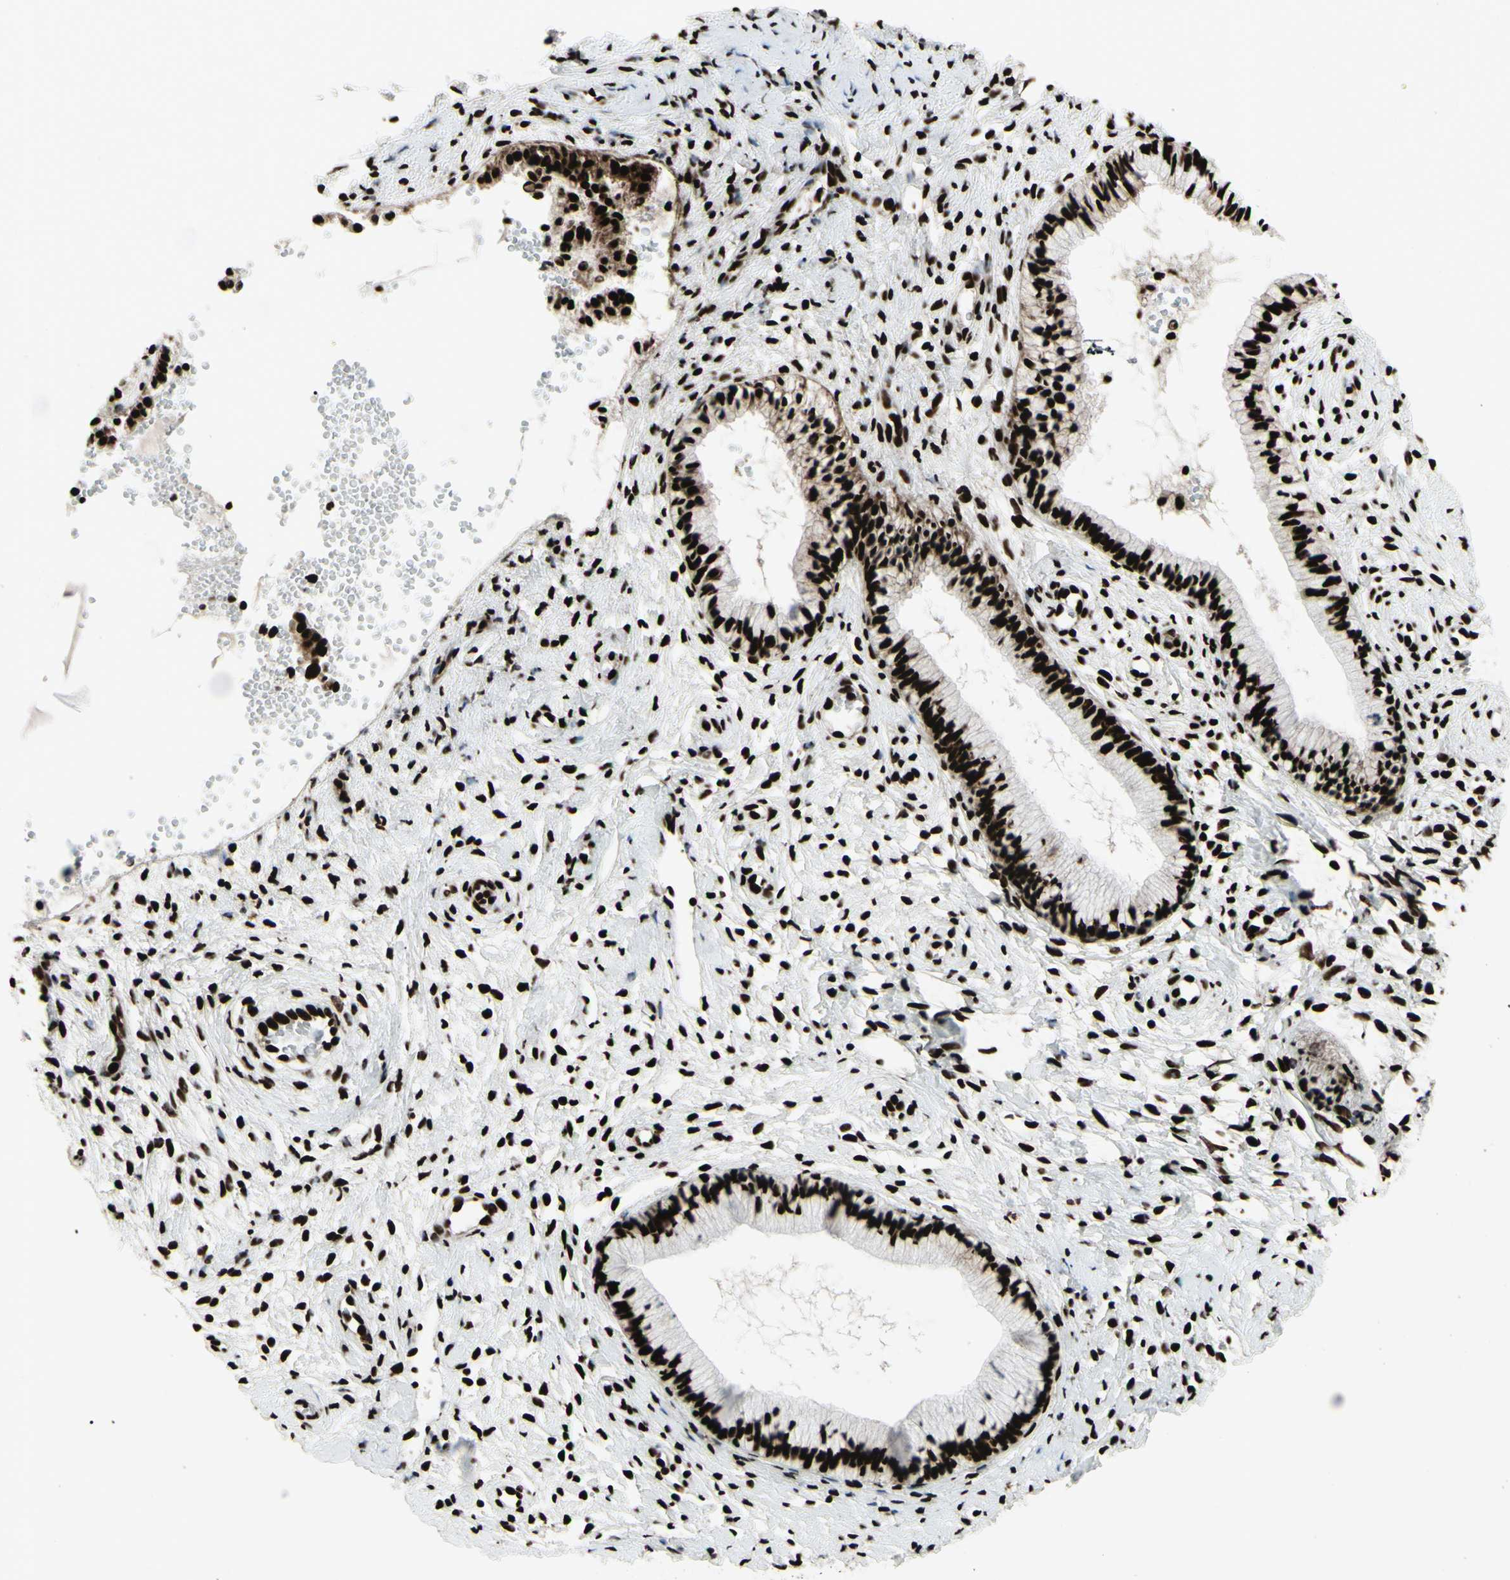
{"staining": {"intensity": "strong", "quantity": ">75%", "location": "nuclear"}, "tissue": "cervix", "cell_type": "Glandular cells", "image_type": "normal", "snomed": [{"axis": "morphology", "description": "Normal tissue, NOS"}, {"axis": "topography", "description": "Cervix"}], "caption": "Immunohistochemistry image of unremarkable cervix: human cervix stained using IHC exhibits high levels of strong protein expression localized specifically in the nuclear of glandular cells, appearing as a nuclear brown color.", "gene": "U2AF2", "patient": {"sex": "female", "age": 46}}